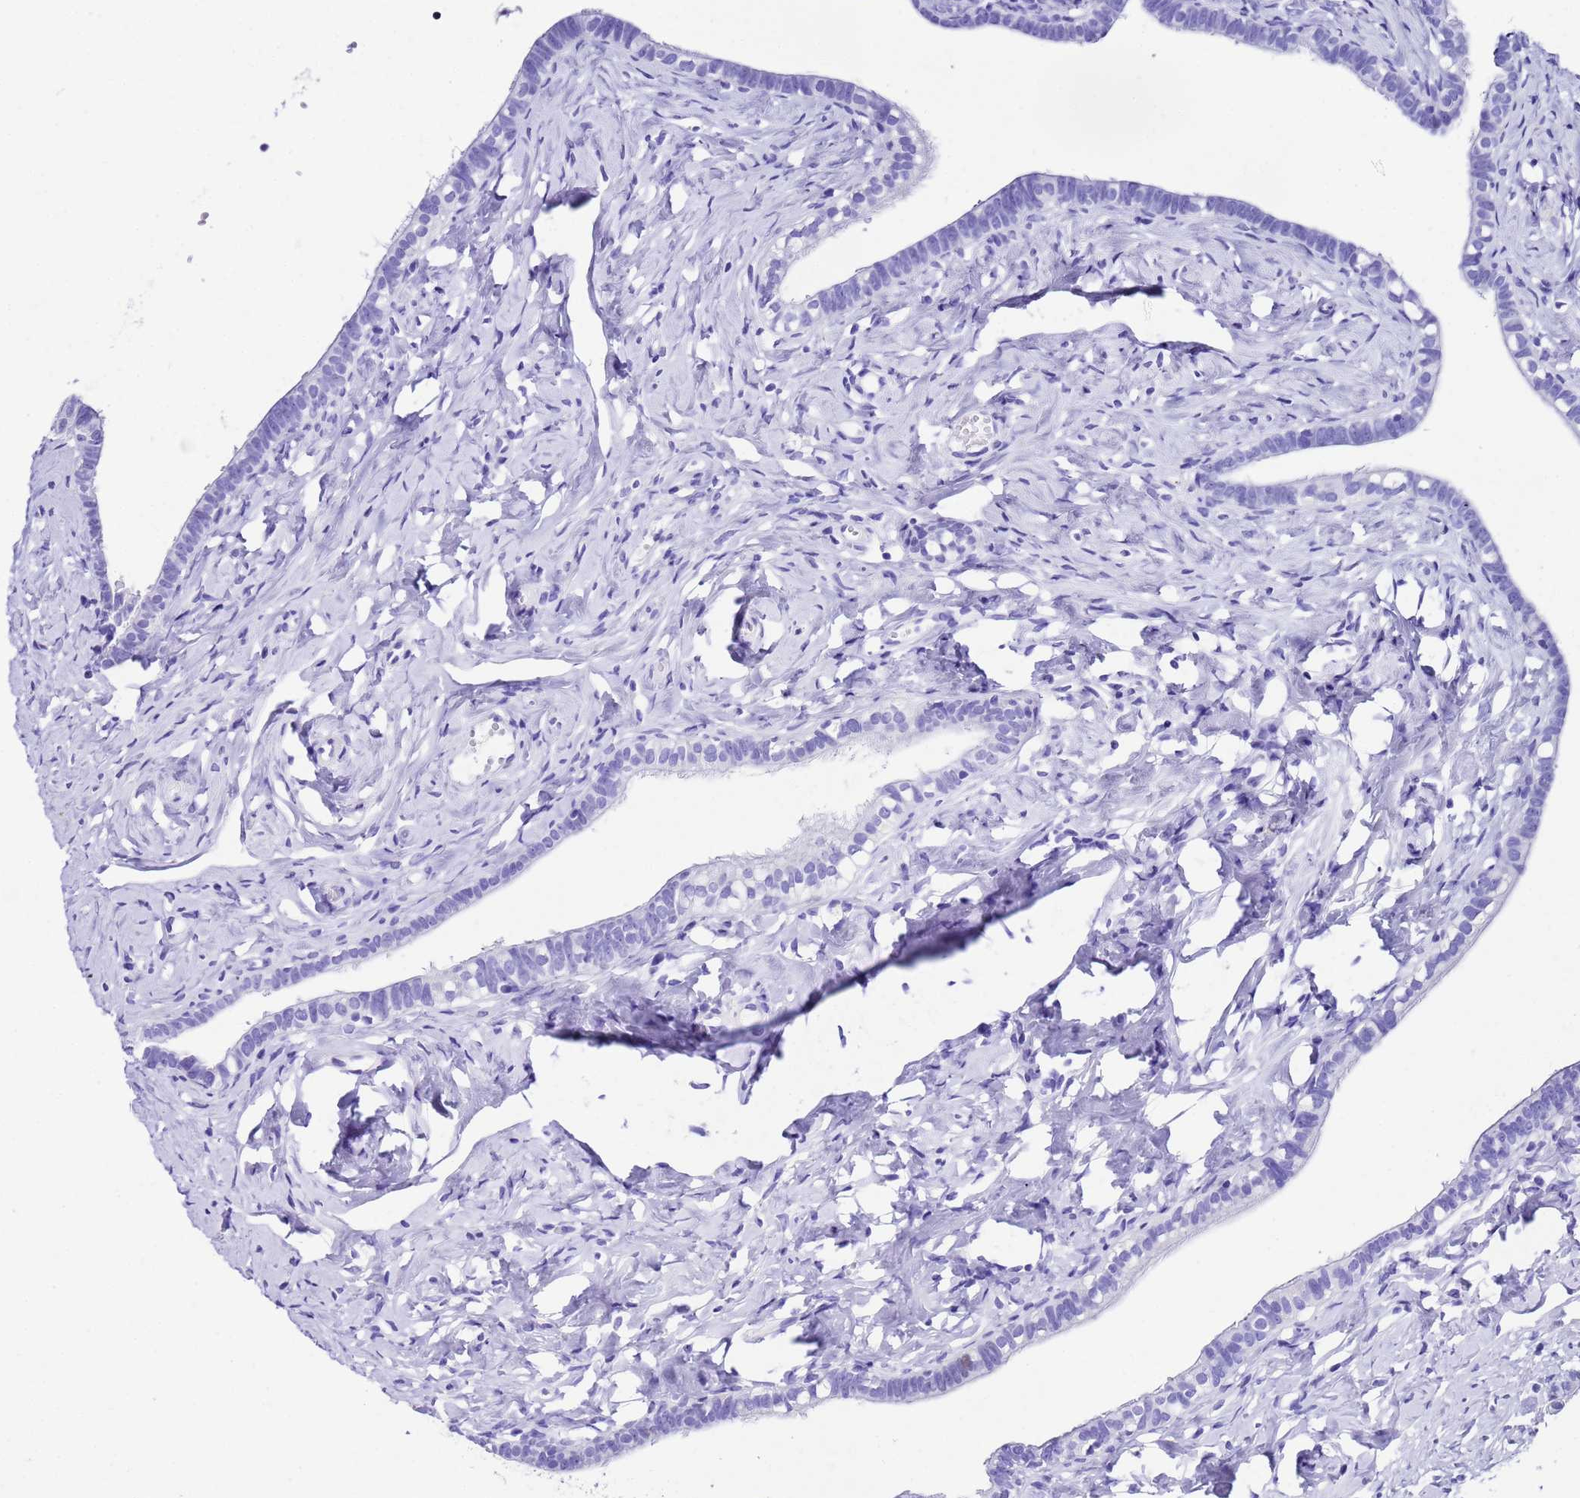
{"staining": {"intensity": "negative", "quantity": "none", "location": "none"}, "tissue": "fallopian tube", "cell_type": "Glandular cells", "image_type": "normal", "snomed": [{"axis": "morphology", "description": "Normal tissue, NOS"}, {"axis": "topography", "description": "Fallopian tube"}], "caption": "IHC of normal fallopian tube reveals no expression in glandular cells.", "gene": "UGT2A1", "patient": {"sex": "female", "age": 66}}